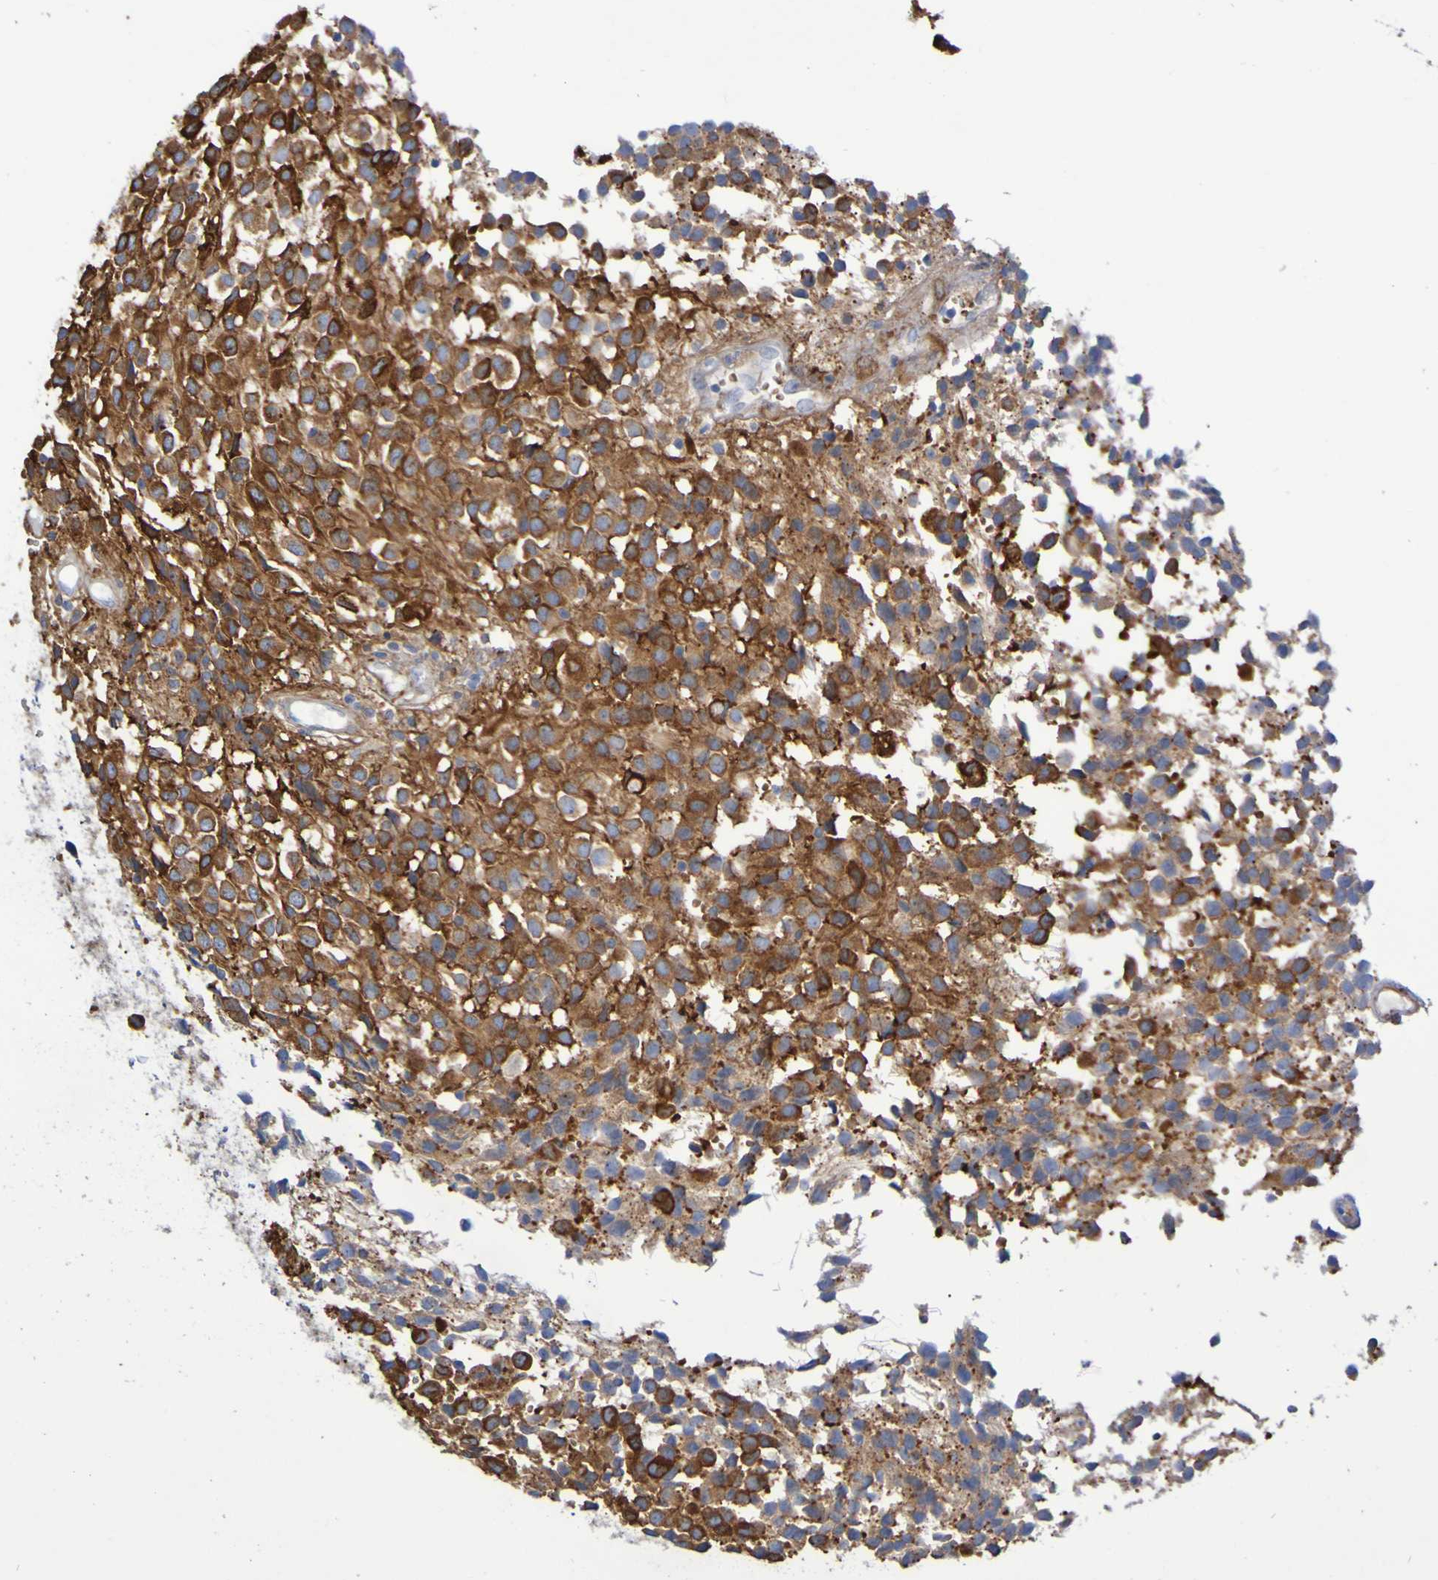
{"staining": {"intensity": "strong", "quantity": ">75%", "location": "cytoplasmic/membranous"}, "tissue": "glioma", "cell_type": "Tumor cells", "image_type": "cancer", "snomed": [{"axis": "morphology", "description": "Glioma, malignant, High grade"}, {"axis": "topography", "description": "Brain"}], "caption": "This photomicrograph demonstrates malignant glioma (high-grade) stained with immunohistochemistry (IHC) to label a protein in brown. The cytoplasmic/membranous of tumor cells show strong positivity for the protein. Nuclei are counter-stained blue.", "gene": "SCRG1", "patient": {"sex": "male", "age": 32}}